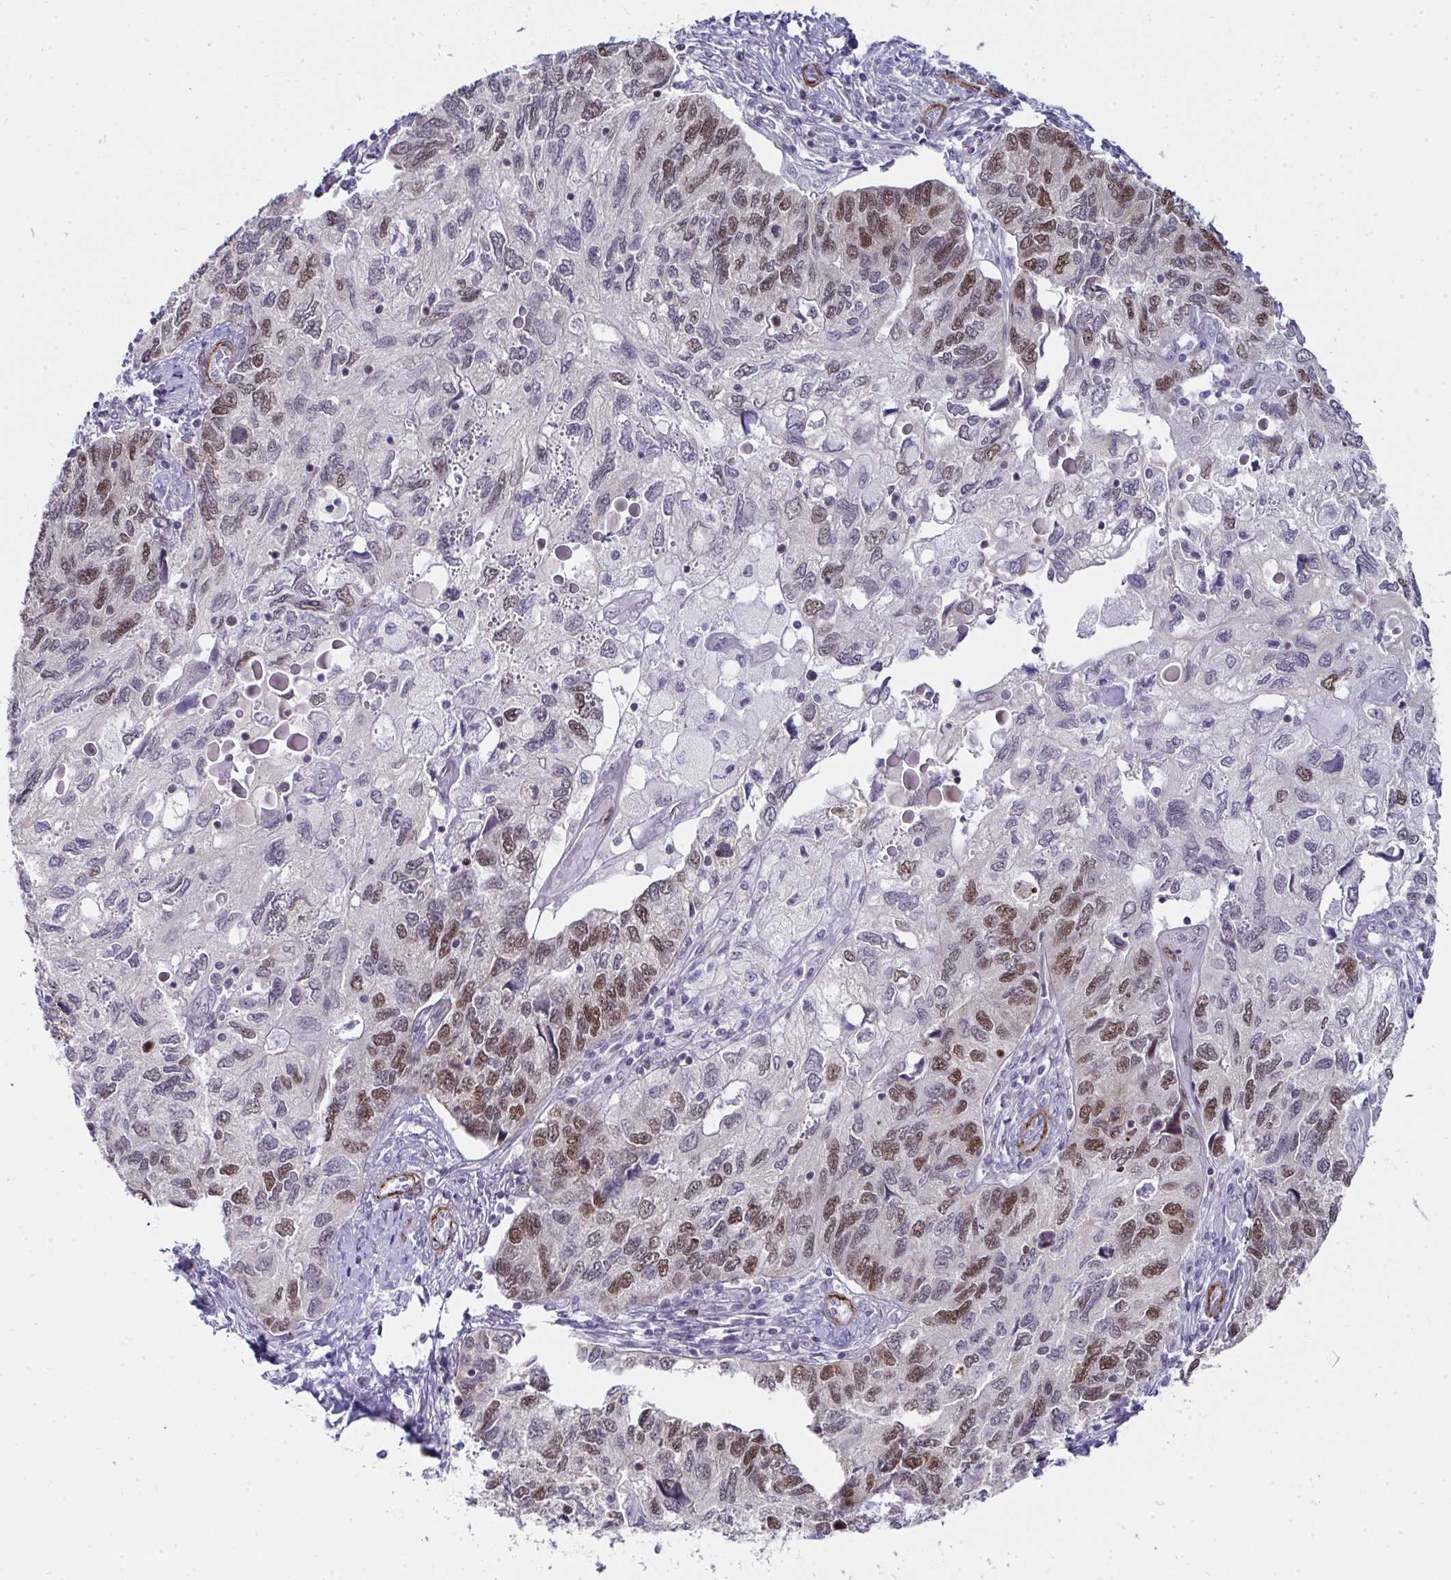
{"staining": {"intensity": "moderate", "quantity": "<25%", "location": "nuclear"}, "tissue": "endometrial cancer", "cell_type": "Tumor cells", "image_type": "cancer", "snomed": [{"axis": "morphology", "description": "Carcinoma, NOS"}, {"axis": "topography", "description": "Uterus"}], "caption": "Immunohistochemistry (IHC) of carcinoma (endometrial) reveals low levels of moderate nuclear staining in about <25% of tumor cells. The staining was performed using DAB (3,3'-diaminobenzidine), with brown indicating positive protein expression. Nuclei are stained blue with hematoxylin.", "gene": "GINS2", "patient": {"sex": "female", "age": 76}}